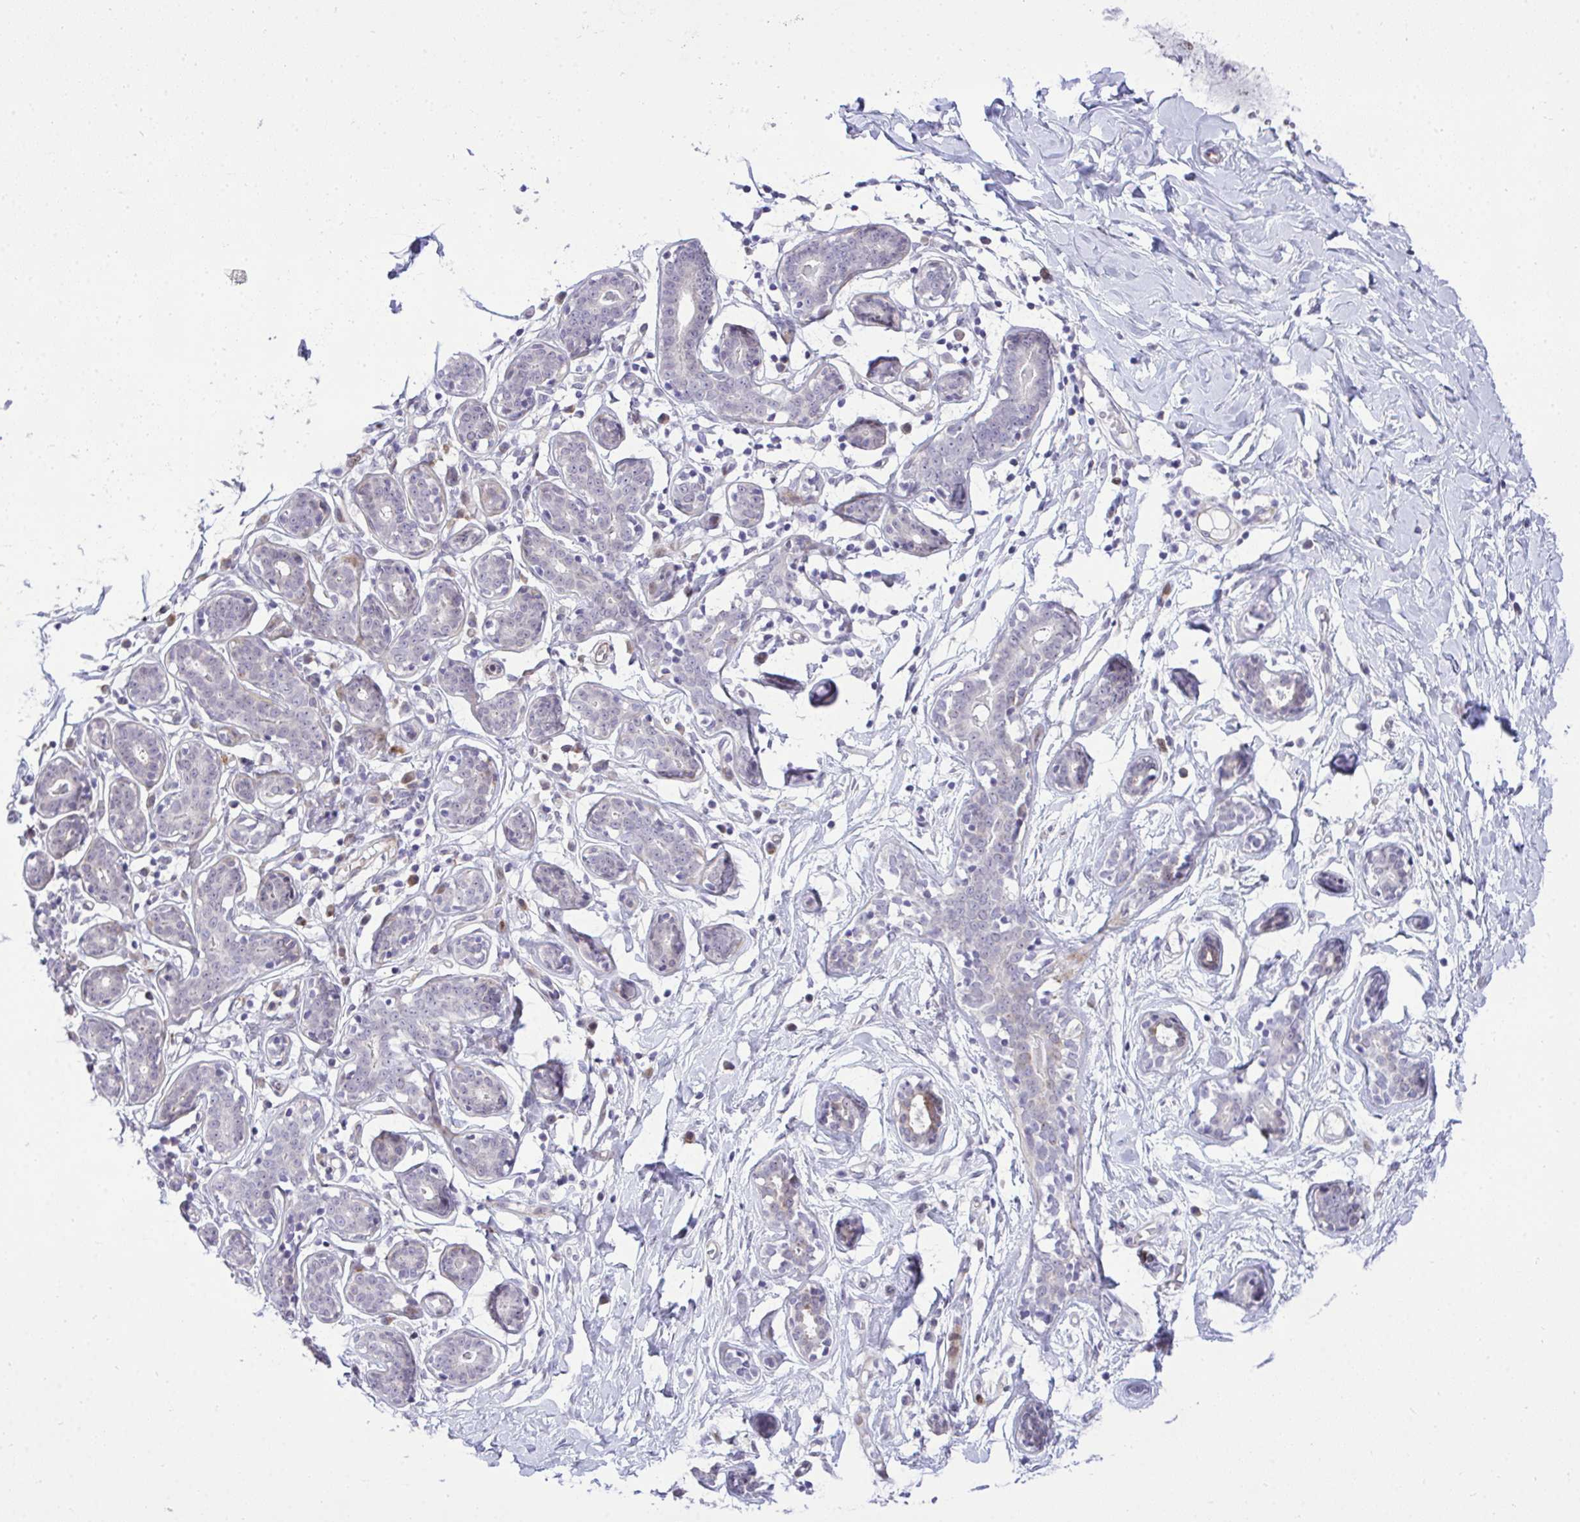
{"staining": {"intensity": "negative", "quantity": "none", "location": "none"}, "tissue": "breast", "cell_type": "Adipocytes", "image_type": "normal", "snomed": [{"axis": "morphology", "description": "Normal tissue, NOS"}, {"axis": "topography", "description": "Breast"}], "caption": "IHC histopathology image of benign human breast stained for a protein (brown), which demonstrates no staining in adipocytes.", "gene": "CASTOR2", "patient": {"sex": "female", "age": 27}}